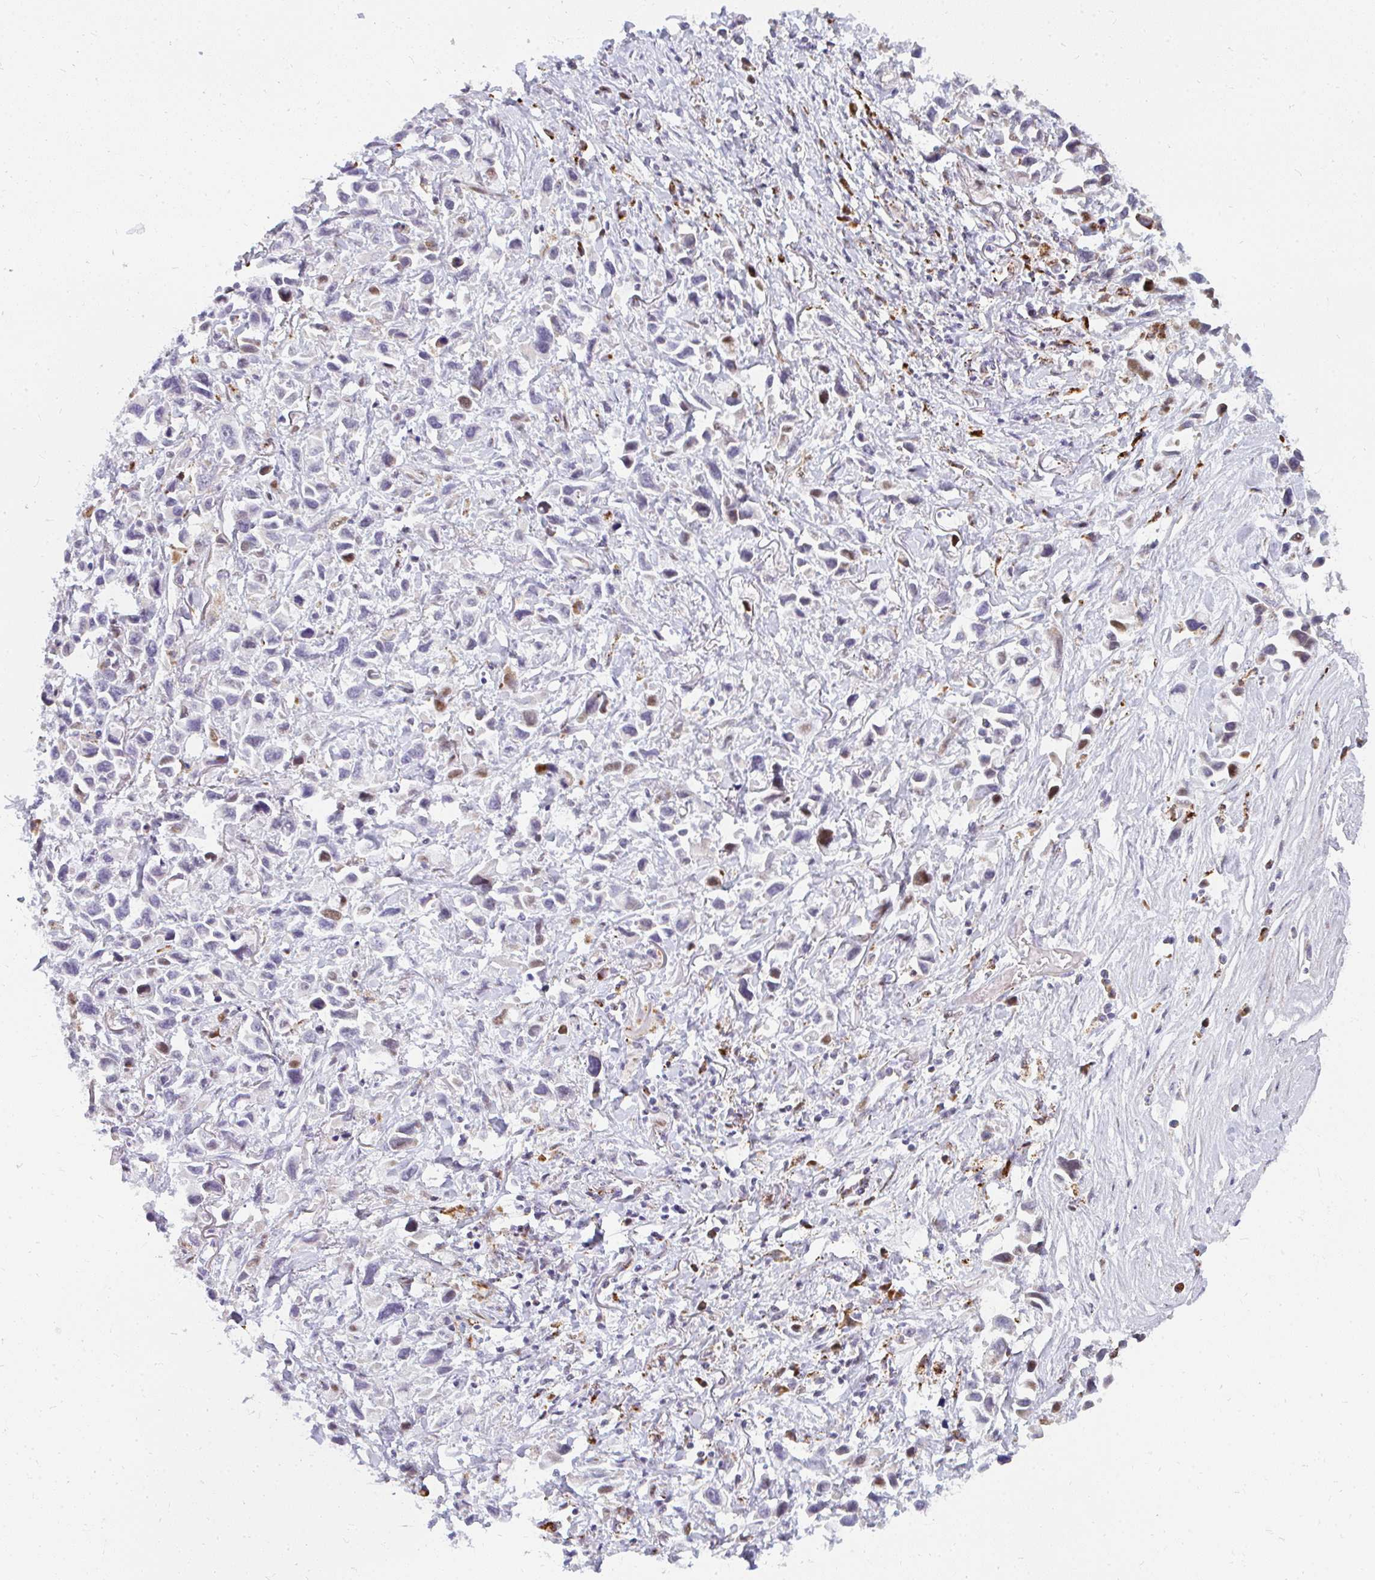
{"staining": {"intensity": "moderate", "quantity": "<25%", "location": "cytoplasmic/membranous"}, "tissue": "stomach cancer", "cell_type": "Tumor cells", "image_type": "cancer", "snomed": [{"axis": "morphology", "description": "Adenocarcinoma, NOS"}, {"axis": "topography", "description": "Stomach"}], "caption": "Stomach adenocarcinoma stained for a protein exhibits moderate cytoplasmic/membranous positivity in tumor cells.", "gene": "PLA2G5", "patient": {"sex": "female", "age": 81}}